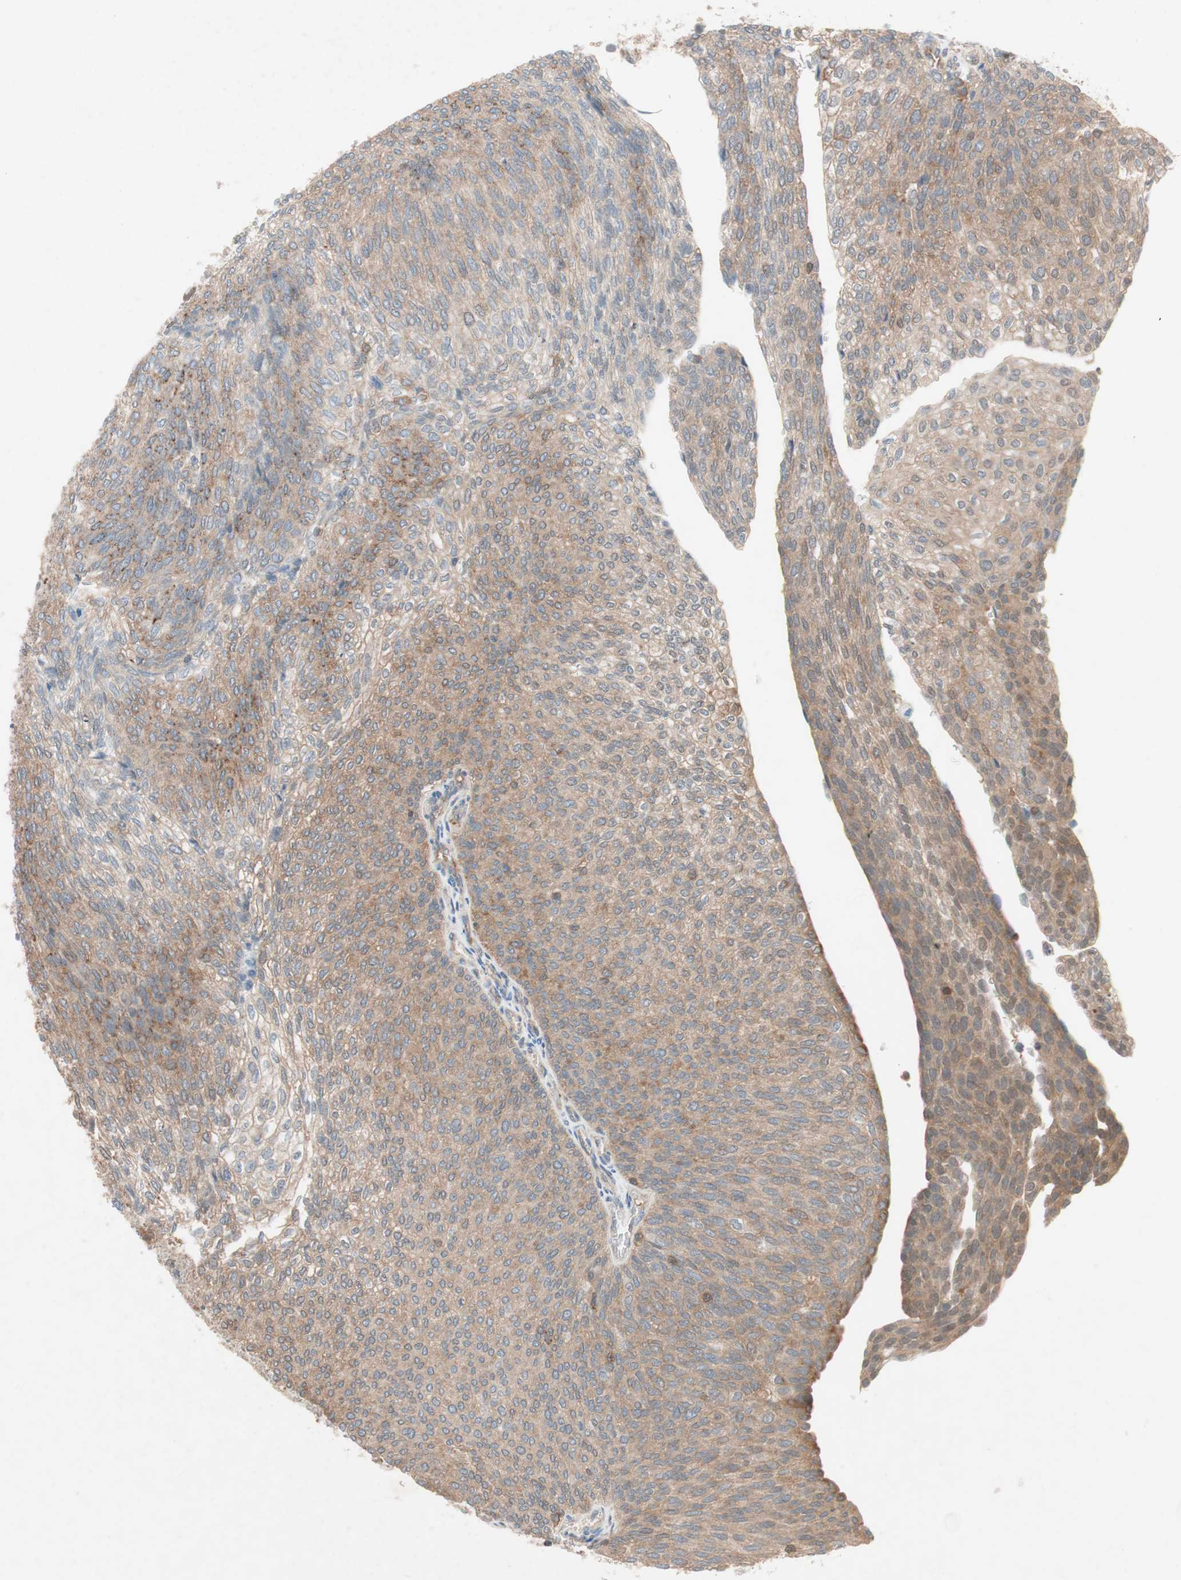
{"staining": {"intensity": "weak", "quantity": ">75%", "location": "cytoplasmic/membranous"}, "tissue": "urothelial cancer", "cell_type": "Tumor cells", "image_type": "cancer", "snomed": [{"axis": "morphology", "description": "Urothelial carcinoma, Low grade"}, {"axis": "topography", "description": "Urinary bladder"}], "caption": "This is a histology image of IHC staining of urothelial cancer, which shows weak expression in the cytoplasmic/membranous of tumor cells.", "gene": "GALT", "patient": {"sex": "female", "age": 79}}